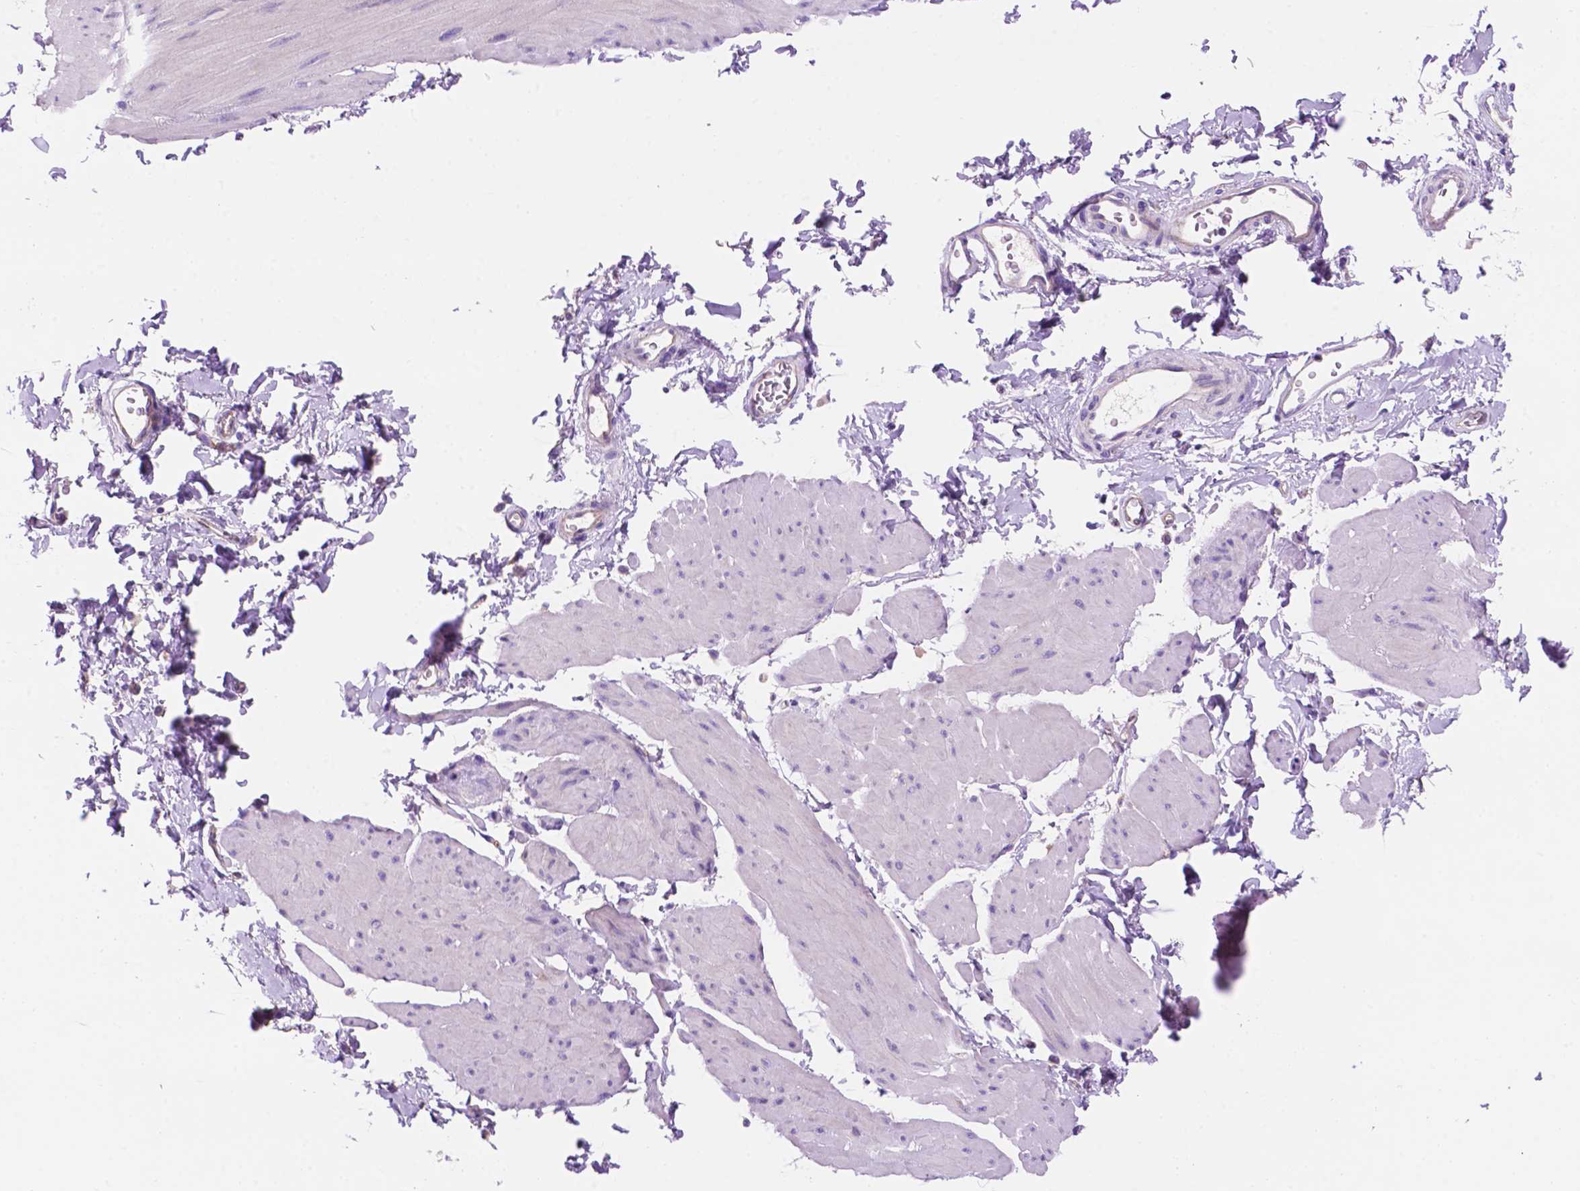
{"staining": {"intensity": "negative", "quantity": "none", "location": "none"}, "tissue": "smooth muscle", "cell_type": "Smooth muscle cells", "image_type": "normal", "snomed": [{"axis": "morphology", "description": "Normal tissue, NOS"}, {"axis": "topography", "description": "Adipose tissue"}, {"axis": "topography", "description": "Smooth muscle"}, {"axis": "topography", "description": "Peripheral nerve tissue"}], "caption": "Immunohistochemical staining of normal human smooth muscle exhibits no significant expression in smooth muscle cells. (DAB (3,3'-diaminobenzidine) immunohistochemistry (IHC) with hematoxylin counter stain).", "gene": "CEACAM7", "patient": {"sex": "male", "age": 83}}